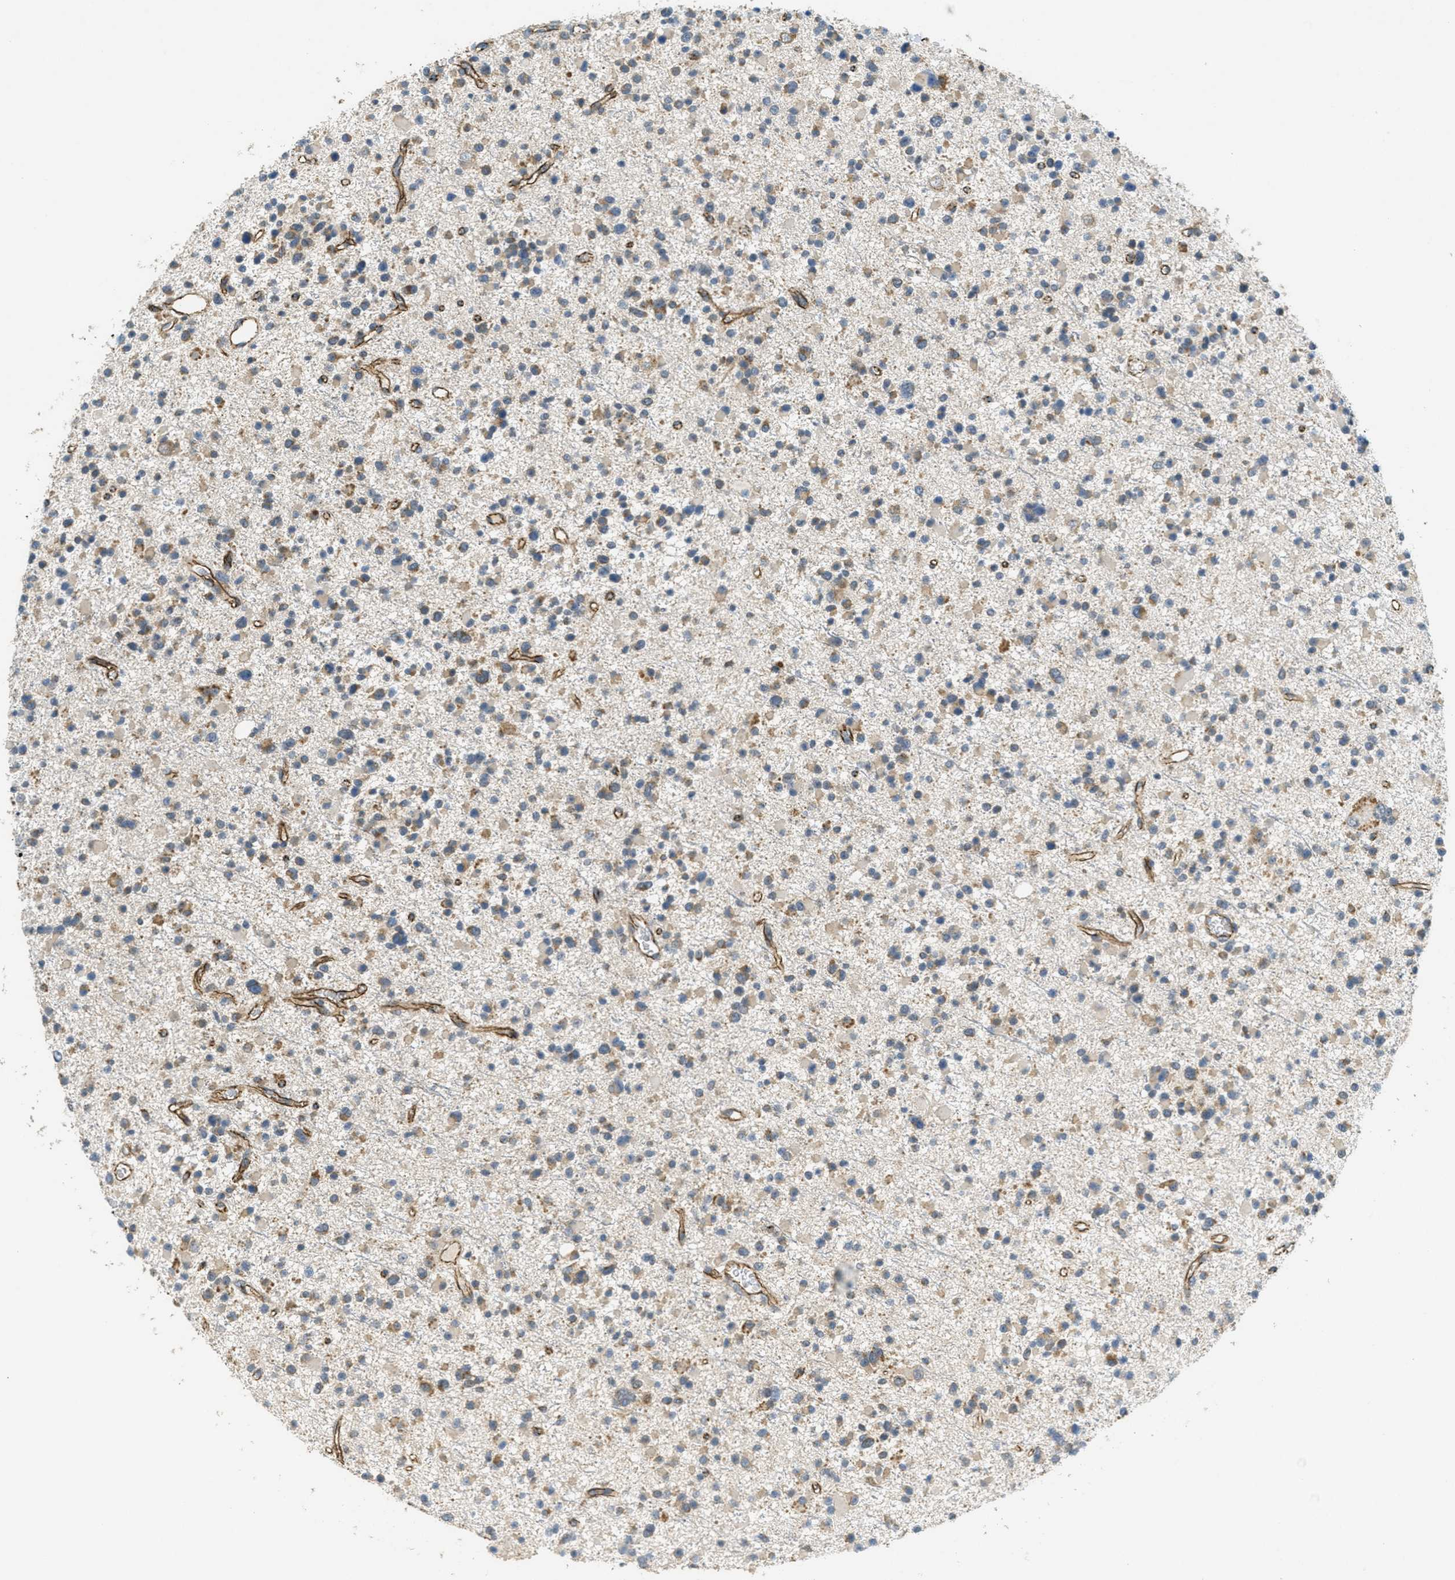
{"staining": {"intensity": "weak", "quantity": ">75%", "location": "cytoplasmic/membranous"}, "tissue": "glioma", "cell_type": "Tumor cells", "image_type": "cancer", "snomed": [{"axis": "morphology", "description": "Glioma, malignant, Low grade"}, {"axis": "topography", "description": "Brain"}], "caption": "DAB (3,3'-diaminobenzidine) immunohistochemical staining of malignant glioma (low-grade) displays weak cytoplasmic/membranous protein expression in approximately >75% of tumor cells.", "gene": "JCAD", "patient": {"sex": "female", "age": 22}}